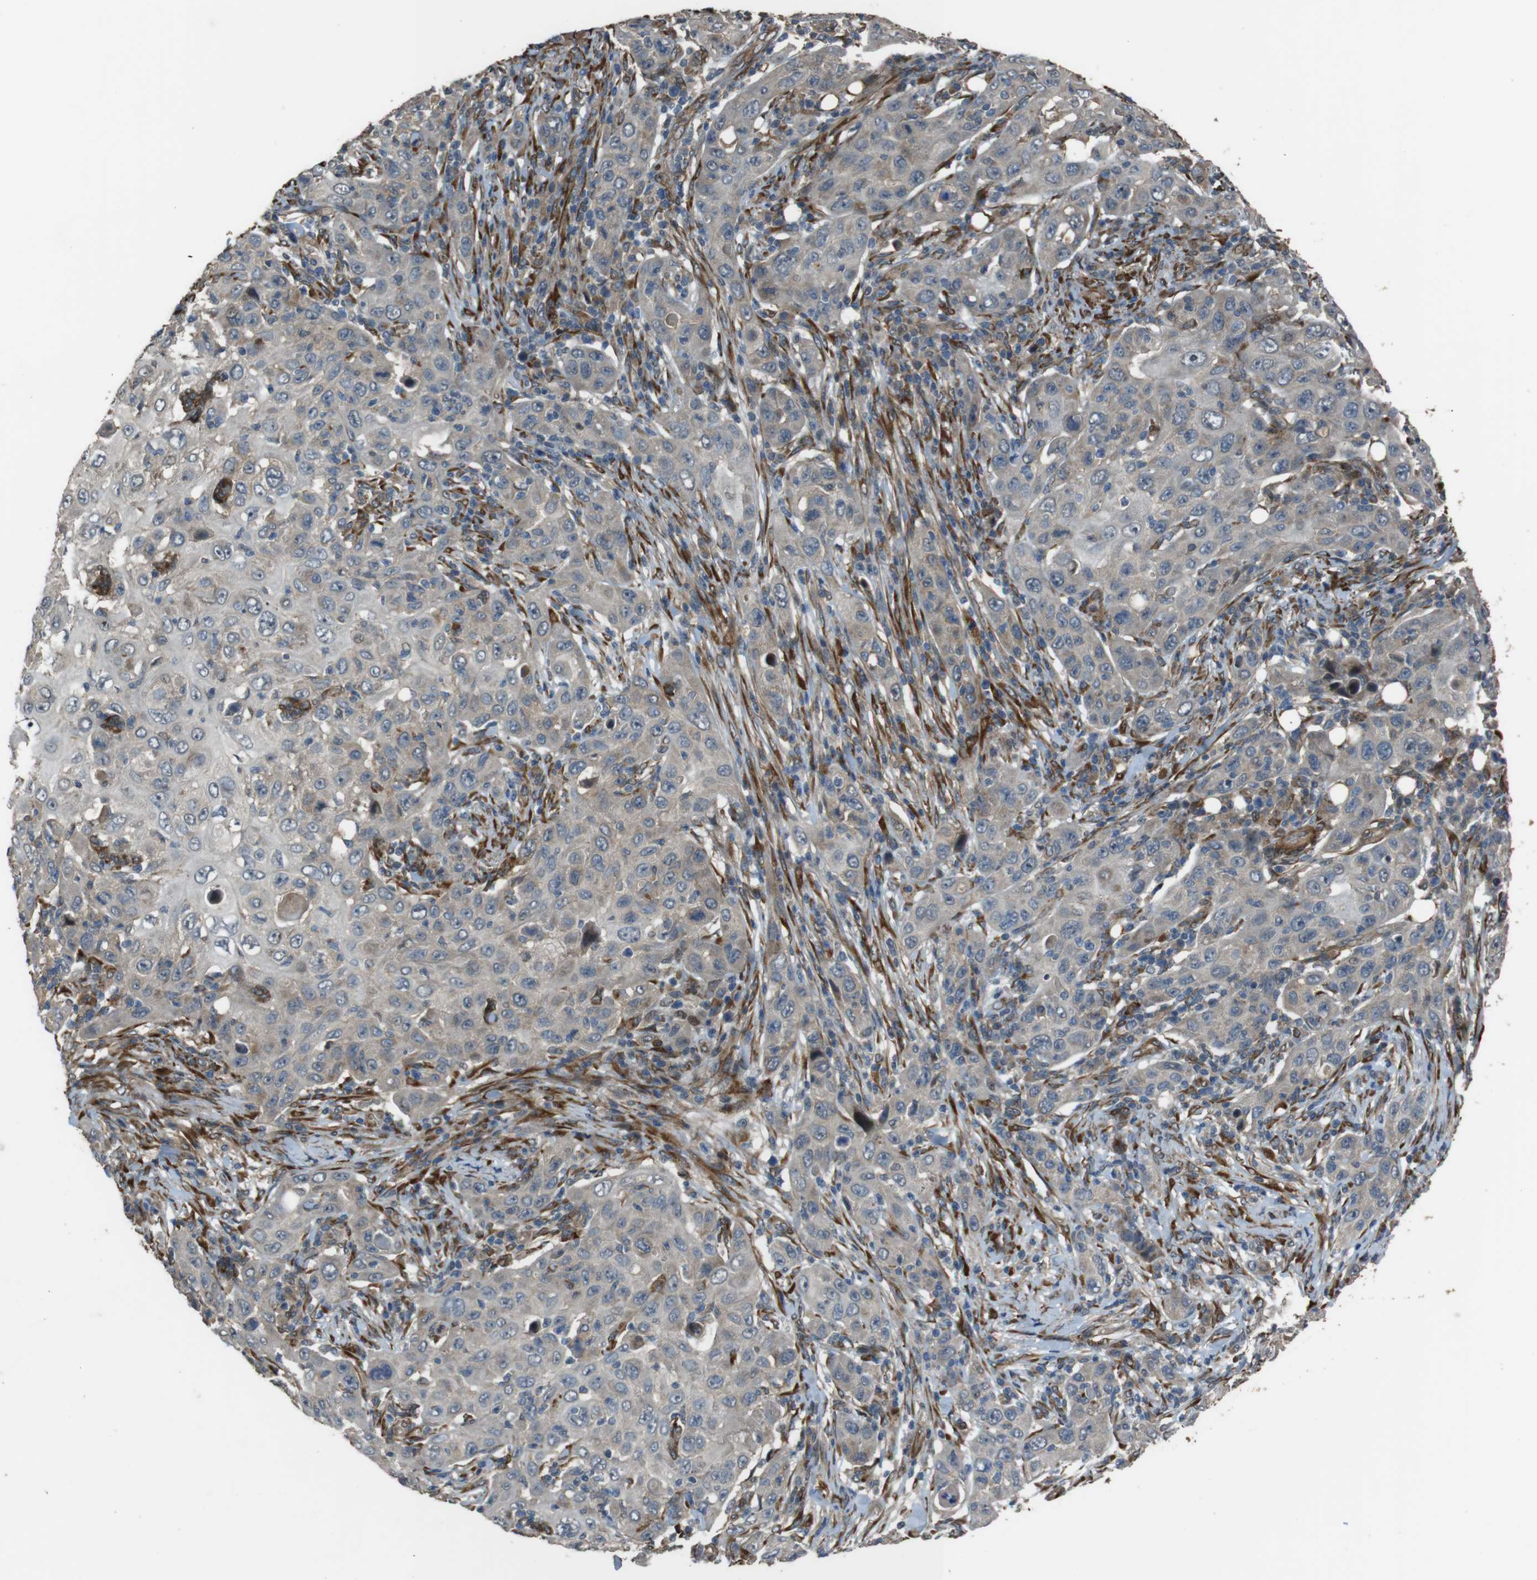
{"staining": {"intensity": "weak", "quantity": "25%-75%", "location": "cytoplasmic/membranous"}, "tissue": "skin cancer", "cell_type": "Tumor cells", "image_type": "cancer", "snomed": [{"axis": "morphology", "description": "Squamous cell carcinoma, NOS"}, {"axis": "topography", "description": "Skin"}], "caption": "This histopathology image exhibits immunohistochemistry (IHC) staining of human squamous cell carcinoma (skin), with low weak cytoplasmic/membranous staining in about 25%-75% of tumor cells.", "gene": "MSRB3", "patient": {"sex": "female", "age": 88}}